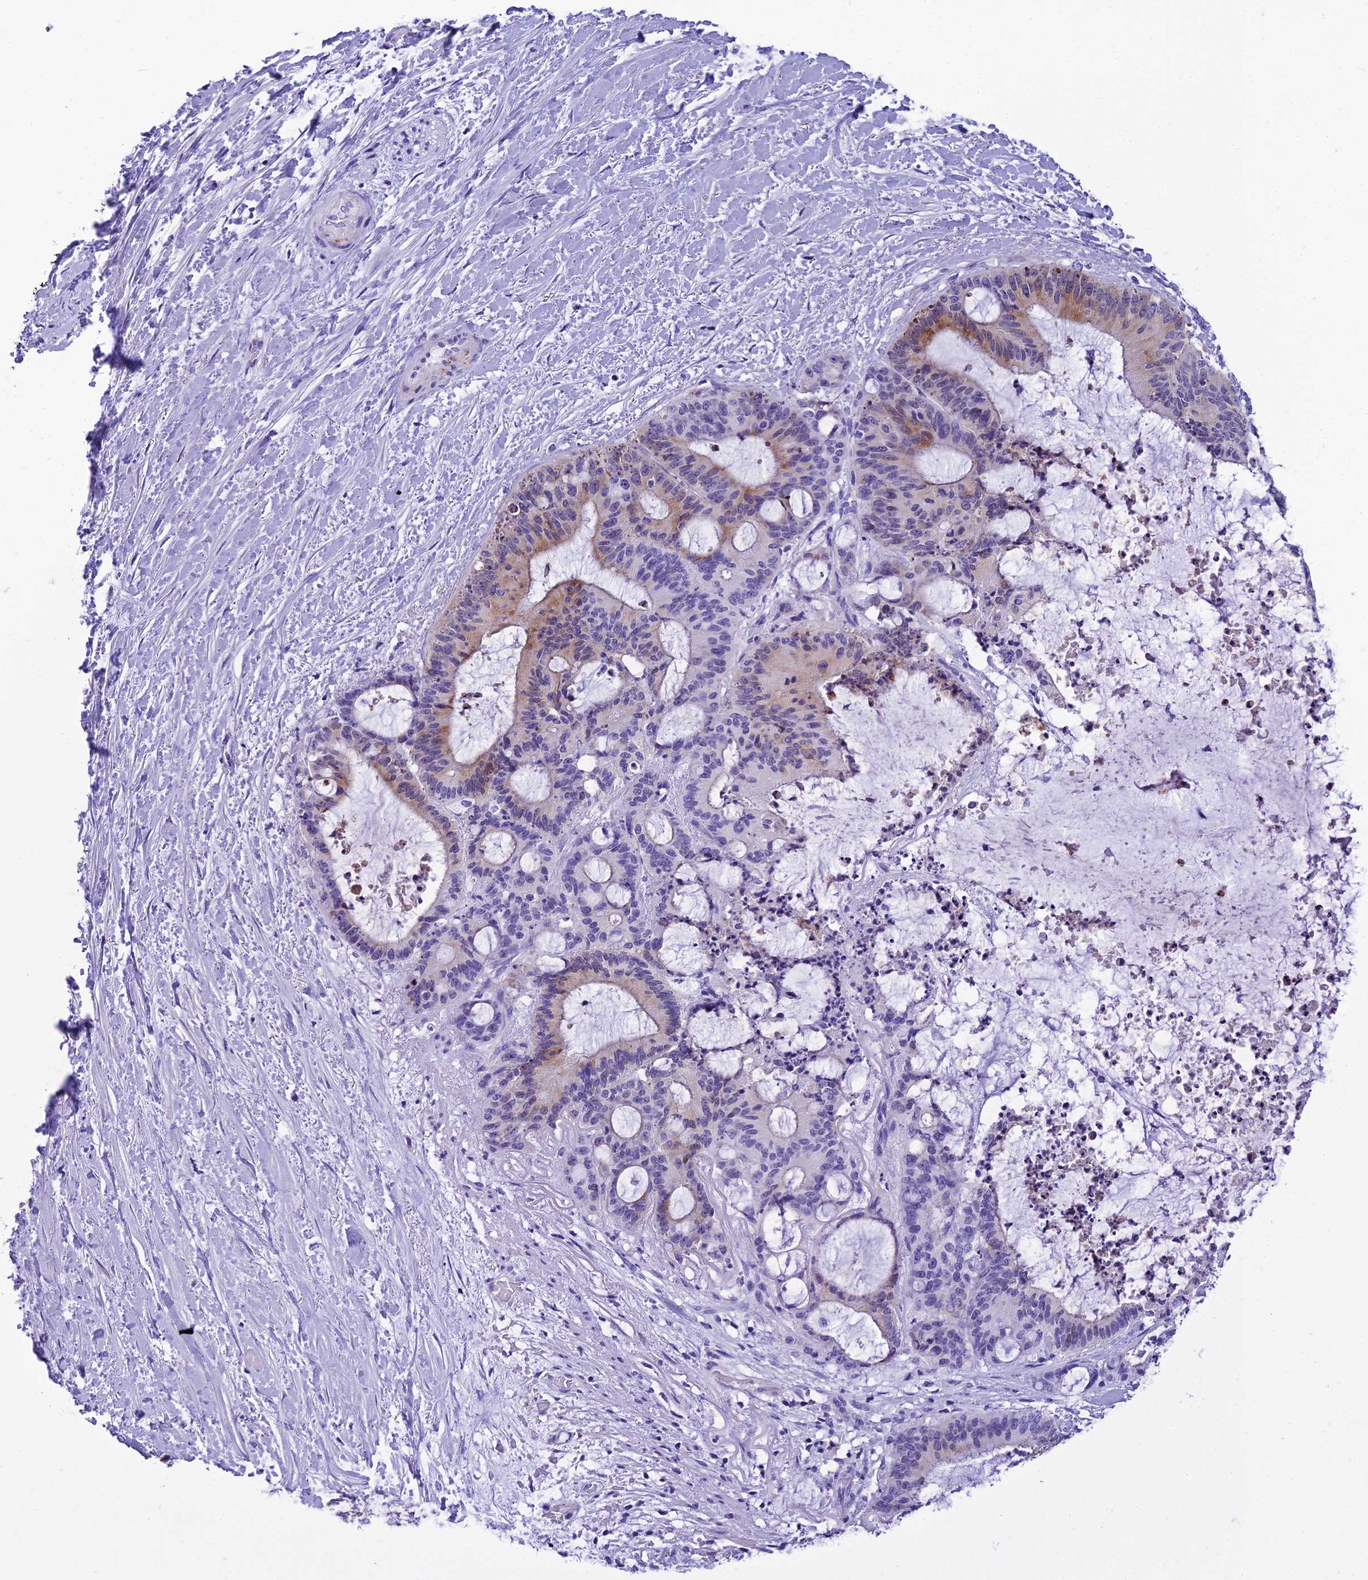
{"staining": {"intensity": "weak", "quantity": "<25%", "location": "cytoplasmic/membranous"}, "tissue": "liver cancer", "cell_type": "Tumor cells", "image_type": "cancer", "snomed": [{"axis": "morphology", "description": "Normal tissue, NOS"}, {"axis": "morphology", "description": "Cholangiocarcinoma"}, {"axis": "topography", "description": "Liver"}, {"axis": "topography", "description": "Peripheral nerve tissue"}], "caption": "High power microscopy photomicrograph of an immunohistochemistry histopathology image of liver cholangiocarcinoma, revealing no significant staining in tumor cells.", "gene": "KCTD14", "patient": {"sex": "female", "age": 73}}